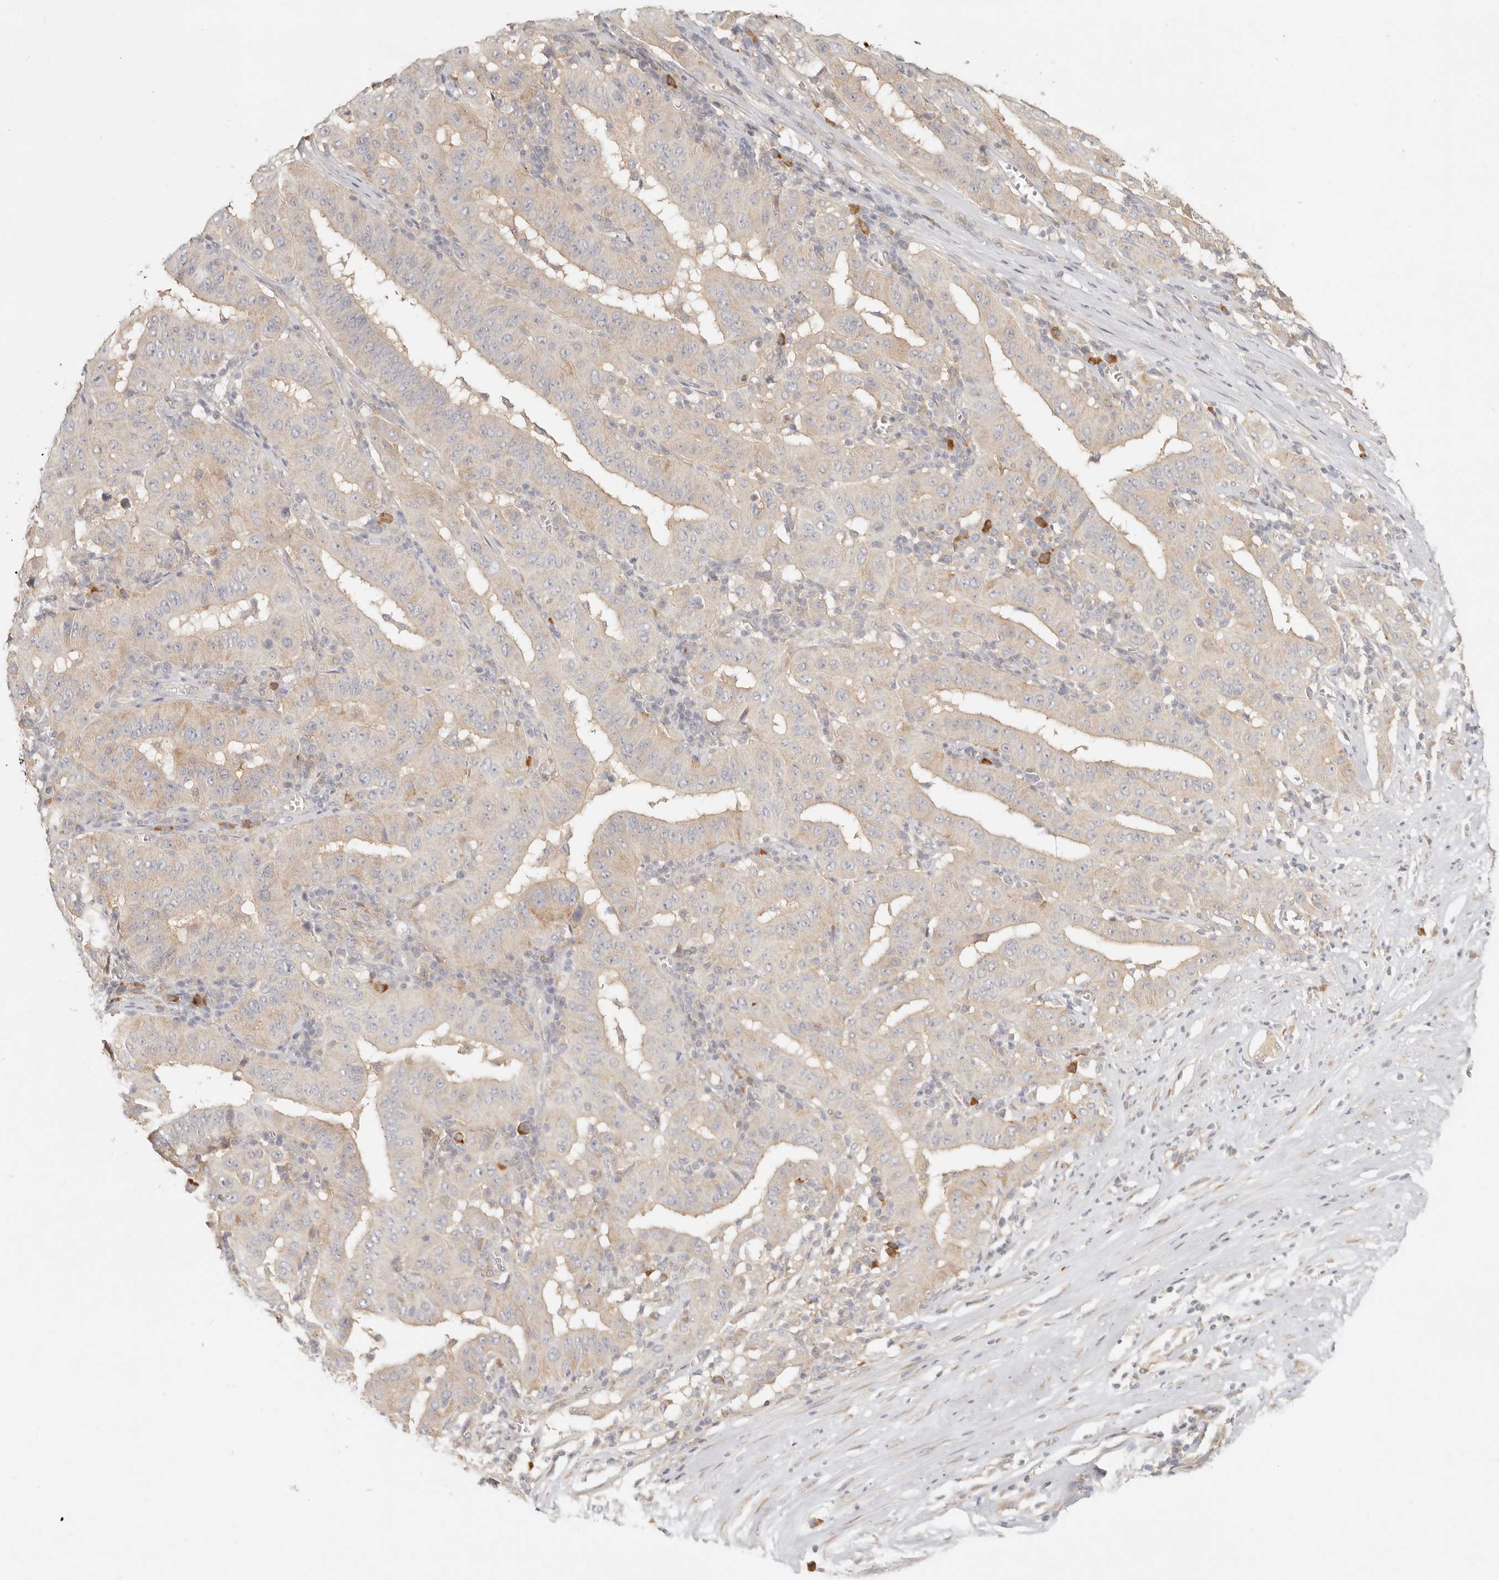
{"staining": {"intensity": "weak", "quantity": "25%-75%", "location": "cytoplasmic/membranous"}, "tissue": "pancreatic cancer", "cell_type": "Tumor cells", "image_type": "cancer", "snomed": [{"axis": "morphology", "description": "Adenocarcinoma, NOS"}, {"axis": "topography", "description": "Pancreas"}], "caption": "Pancreatic cancer tissue reveals weak cytoplasmic/membranous positivity in approximately 25%-75% of tumor cells", "gene": "PABPC4", "patient": {"sex": "male", "age": 63}}